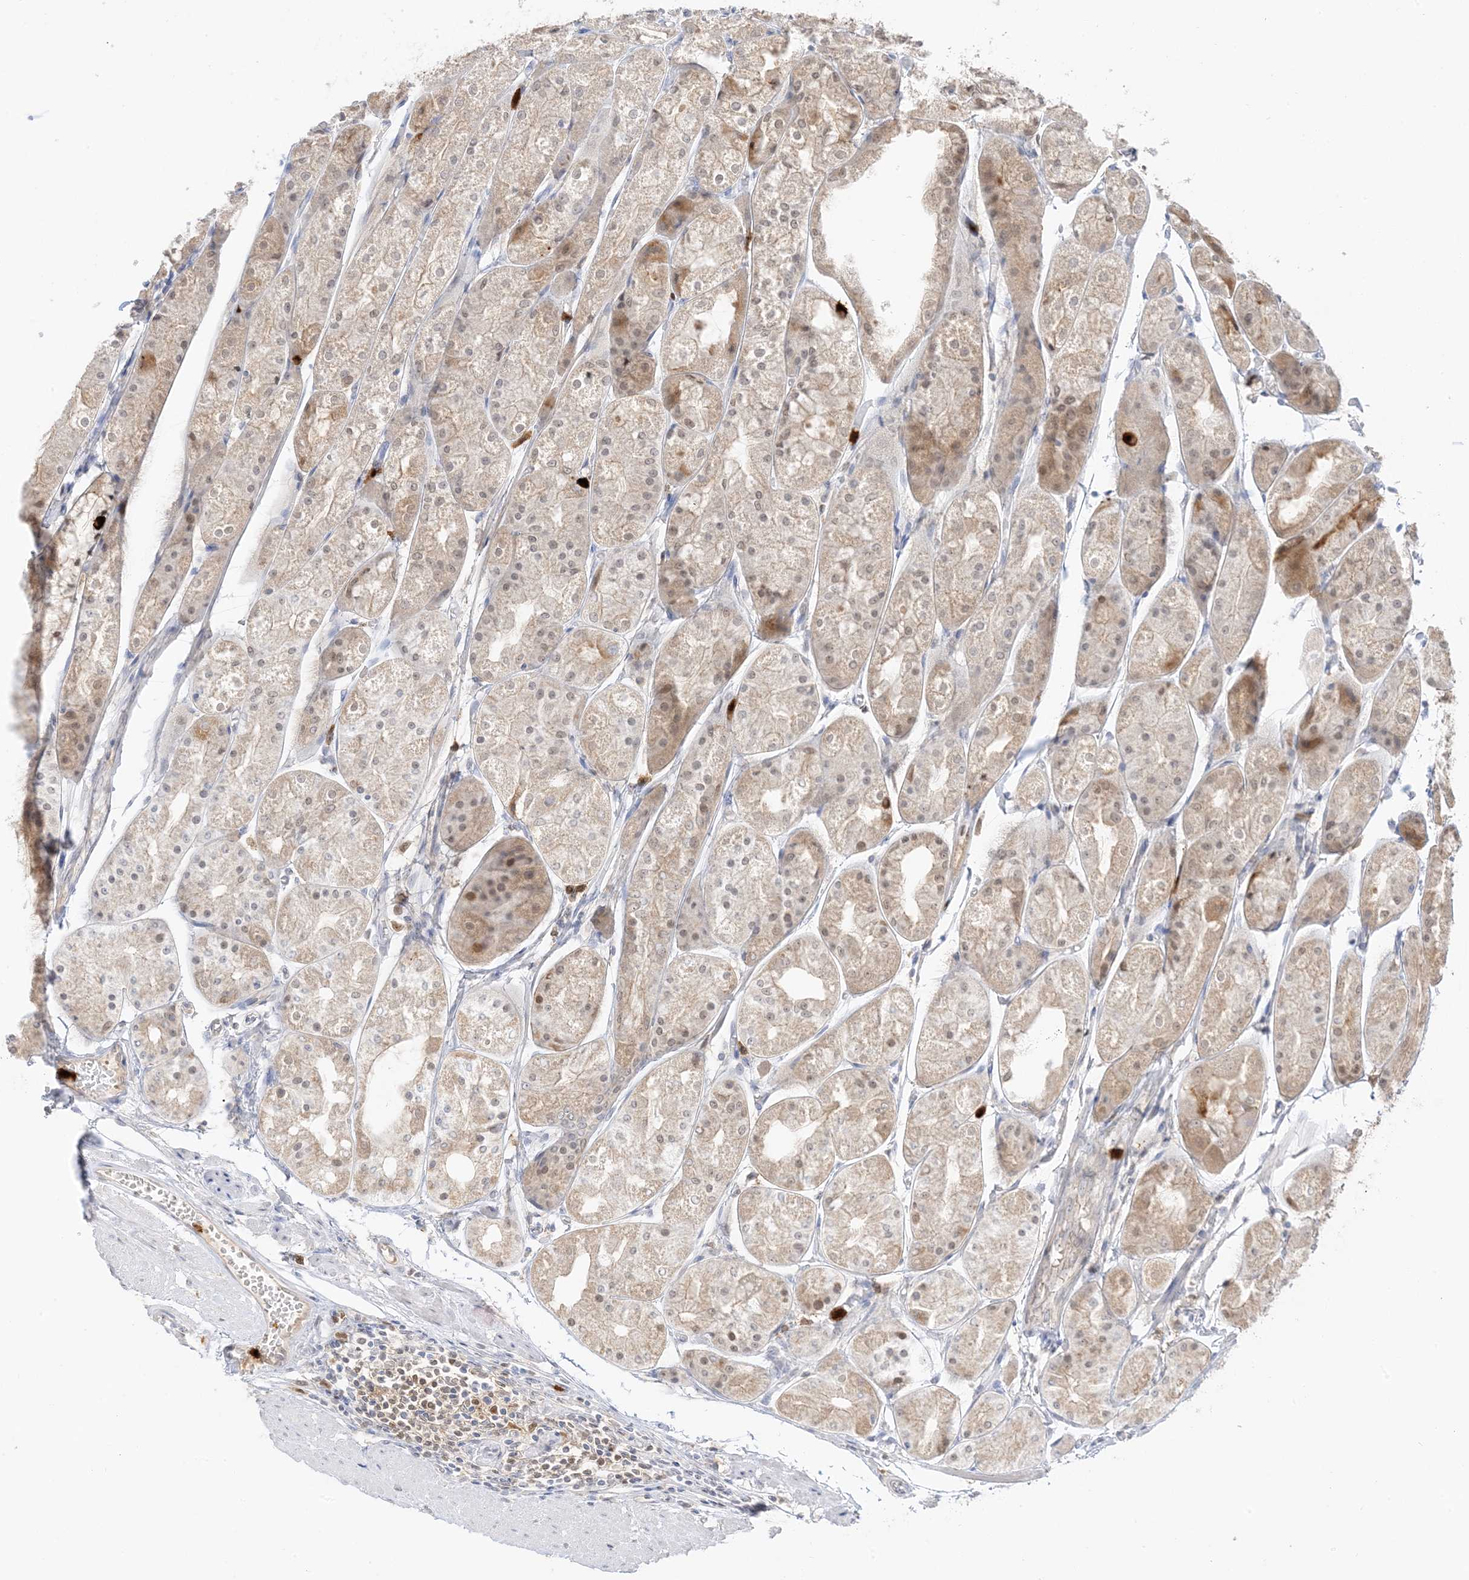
{"staining": {"intensity": "moderate", "quantity": ">75%", "location": "cytoplasmic/membranous,nuclear"}, "tissue": "stomach", "cell_type": "Glandular cells", "image_type": "normal", "snomed": [{"axis": "morphology", "description": "Normal tissue, NOS"}, {"axis": "topography", "description": "Stomach, upper"}], "caption": "Protein staining demonstrates moderate cytoplasmic/membranous,nuclear positivity in about >75% of glandular cells in benign stomach. (DAB IHC, brown staining for protein, blue staining for nuclei).", "gene": "GCA", "patient": {"sex": "male", "age": 72}}